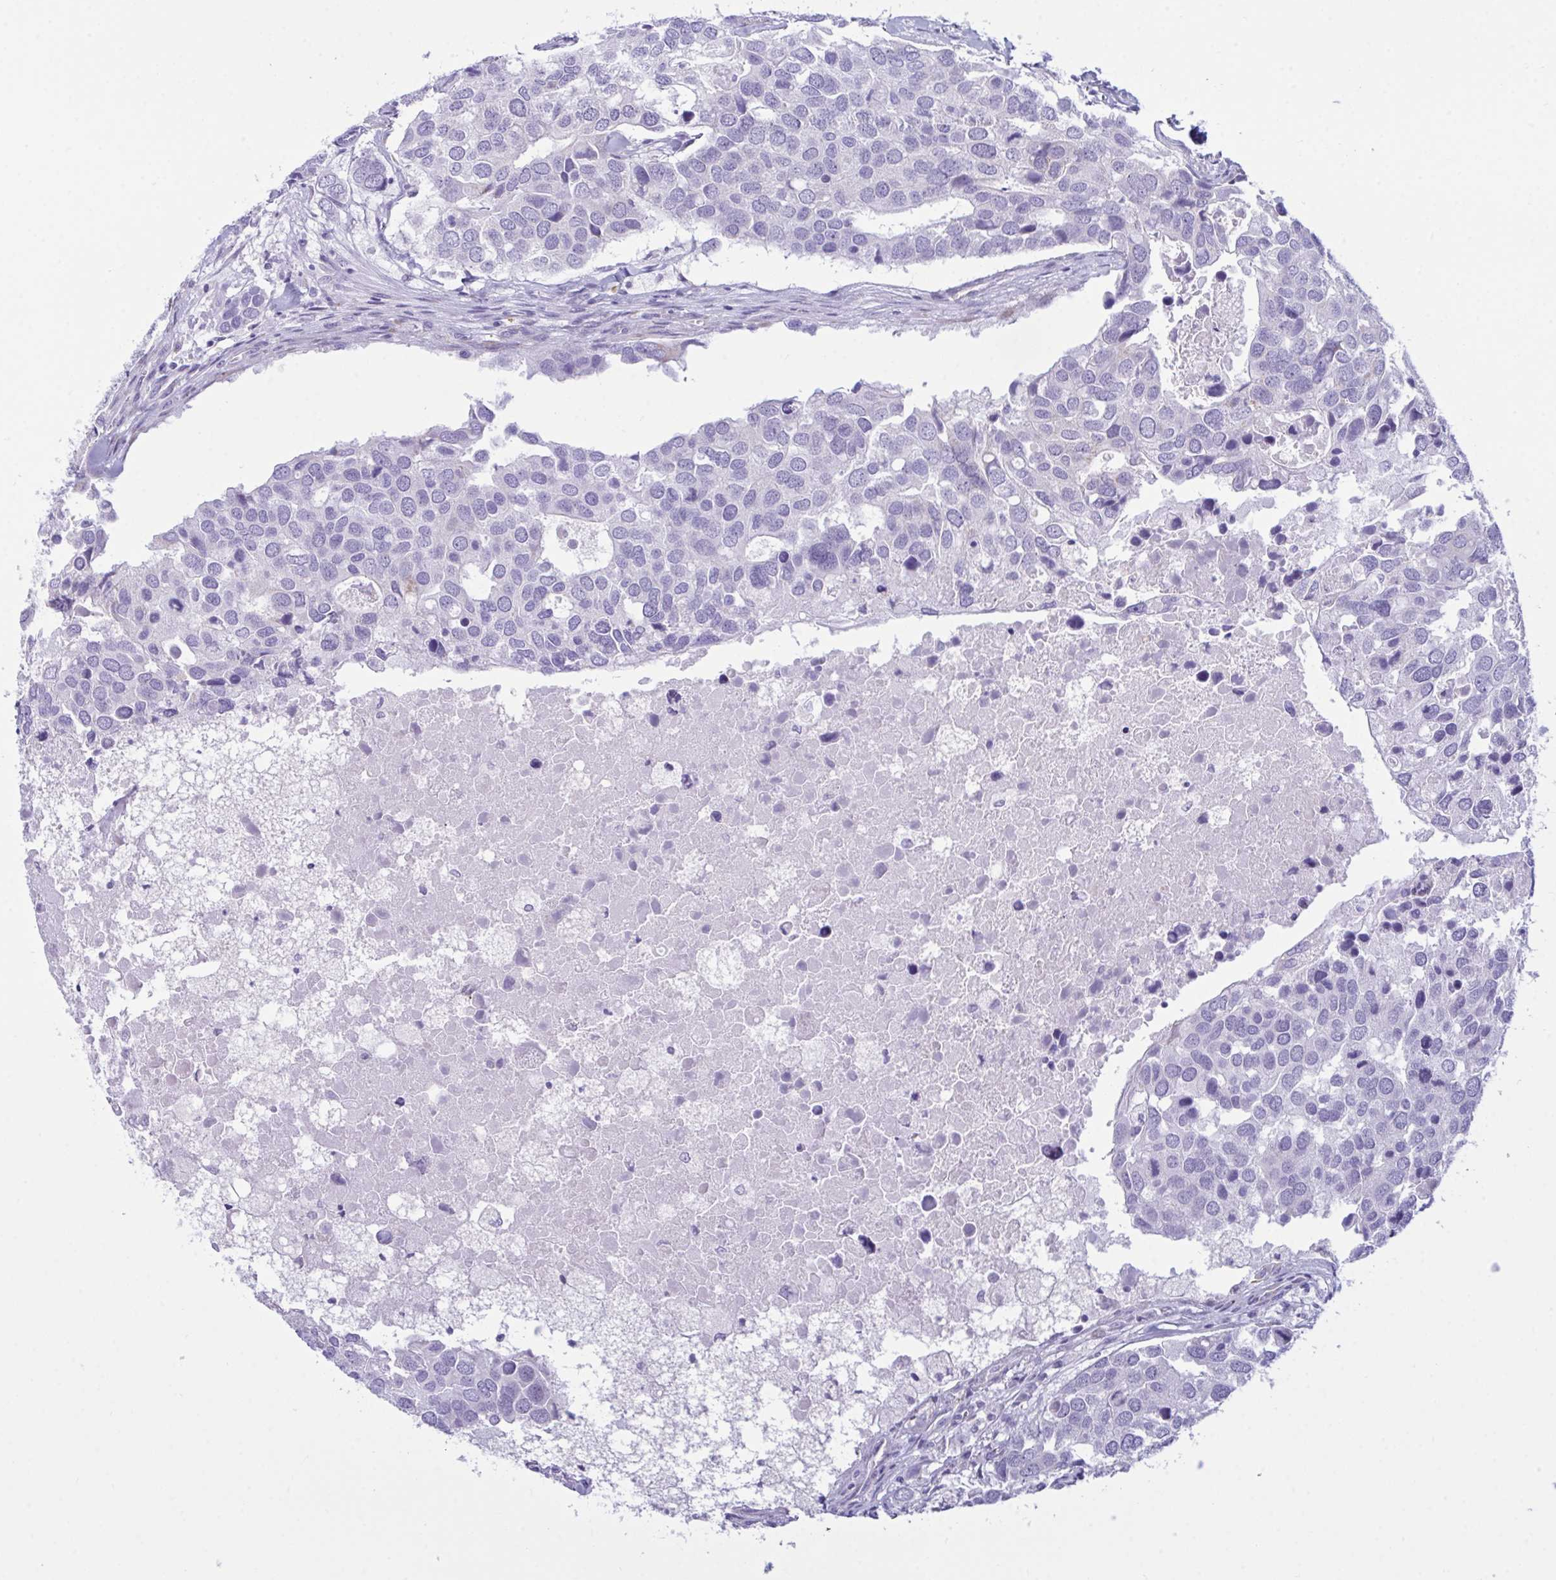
{"staining": {"intensity": "negative", "quantity": "none", "location": "none"}, "tissue": "breast cancer", "cell_type": "Tumor cells", "image_type": "cancer", "snomed": [{"axis": "morphology", "description": "Duct carcinoma"}, {"axis": "topography", "description": "Breast"}], "caption": "IHC histopathology image of neoplastic tissue: human breast cancer stained with DAB (3,3'-diaminobenzidine) shows no significant protein staining in tumor cells. The staining was performed using DAB to visualize the protein expression in brown, while the nuclei were stained in blue with hematoxylin (Magnification: 20x).", "gene": "BBS1", "patient": {"sex": "female", "age": 83}}